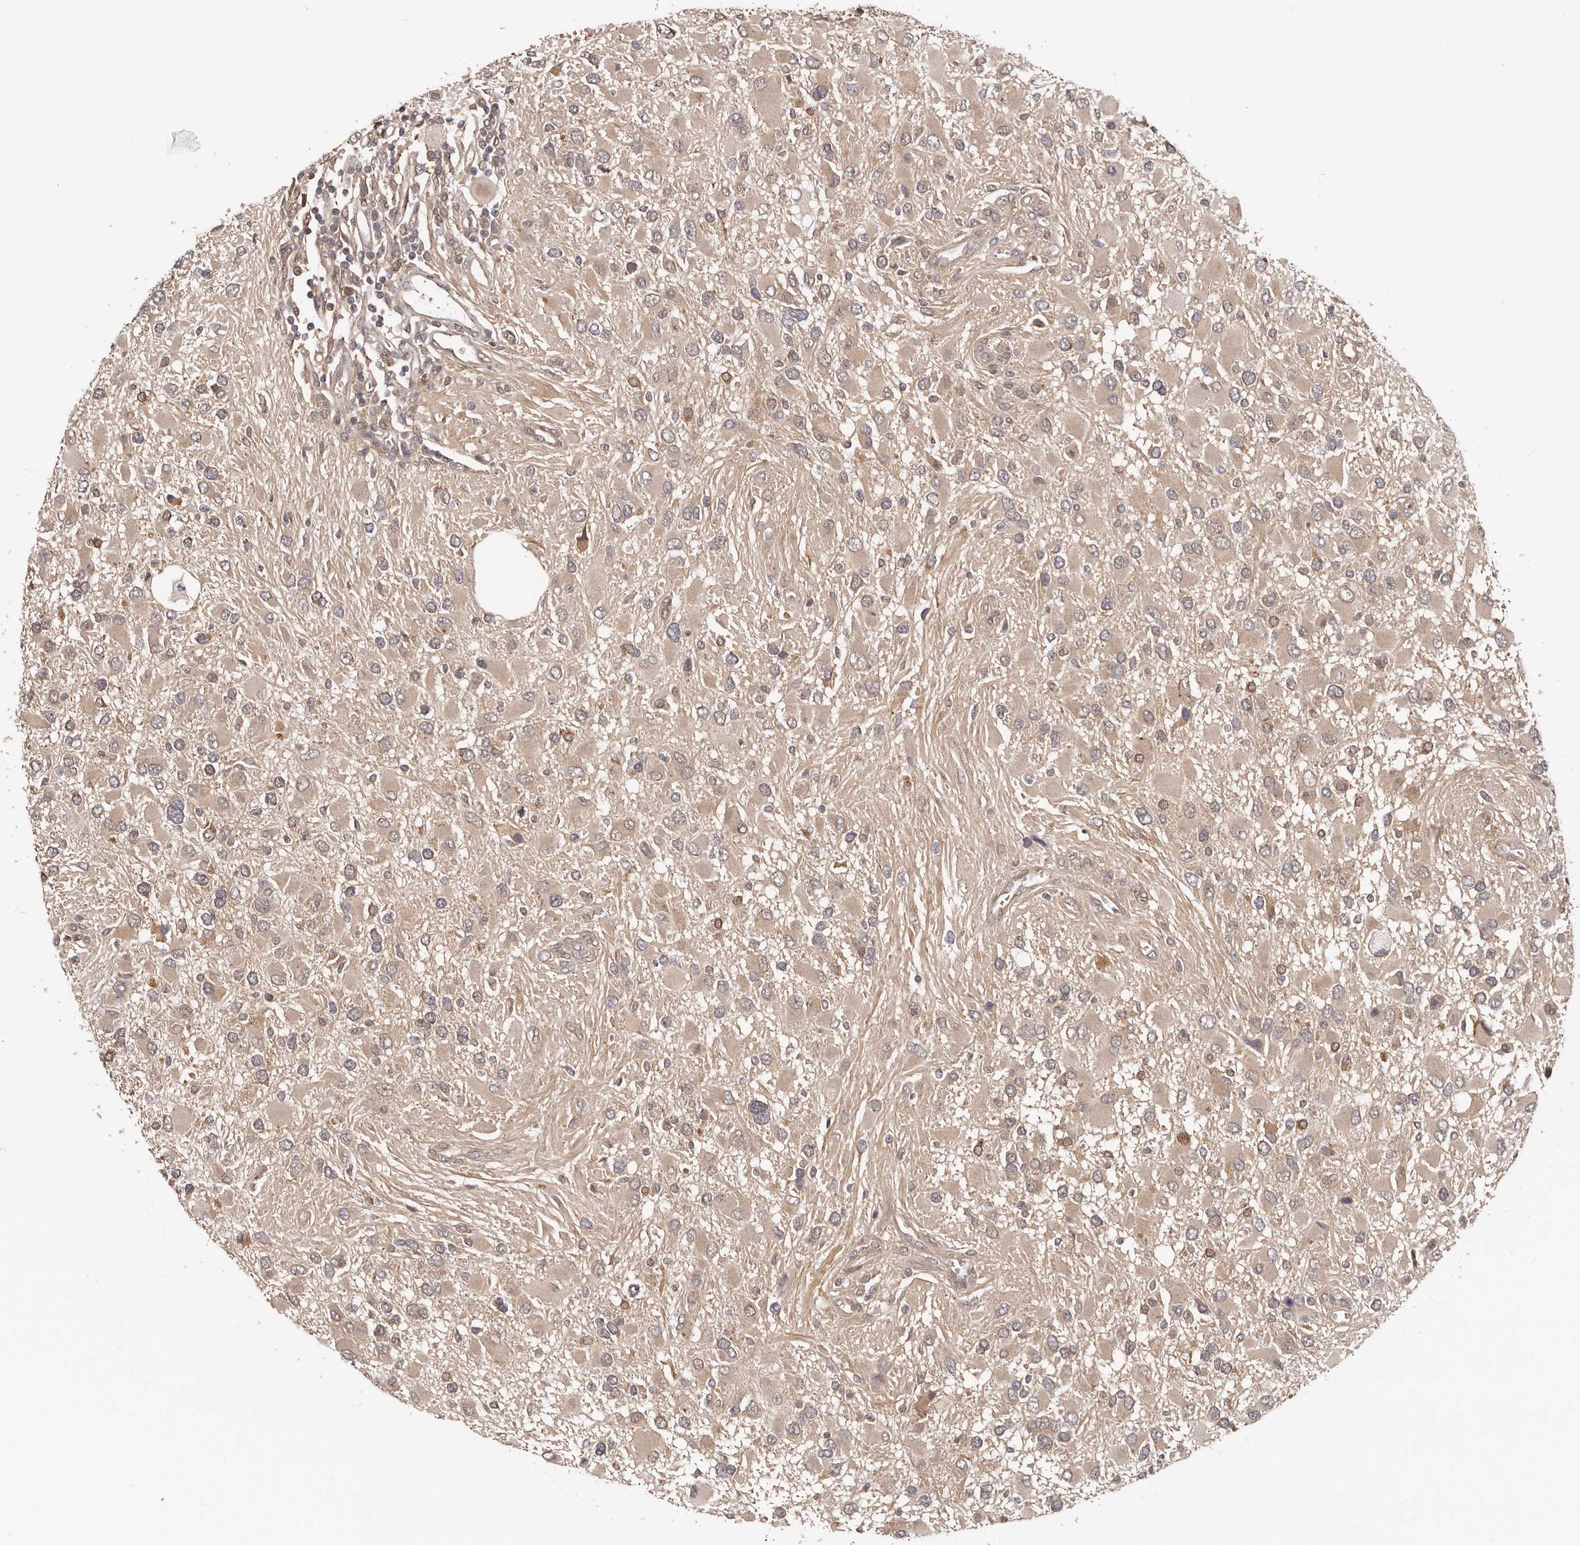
{"staining": {"intensity": "weak", "quantity": "25%-75%", "location": "cytoplasmic/membranous"}, "tissue": "glioma", "cell_type": "Tumor cells", "image_type": "cancer", "snomed": [{"axis": "morphology", "description": "Glioma, malignant, High grade"}, {"axis": "topography", "description": "Brain"}], "caption": "The histopathology image reveals immunohistochemical staining of glioma. There is weak cytoplasmic/membranous positivity is seen in about 25%-75% of tumor cells. The staining was performed using DAB (3,3'-diaminobenzidine), with brown indicating positive protein expression. Nuclei are stained blue with hematoxylin.", "gene": "MDP1", "patient": {"sex": "male", "age": 53}}